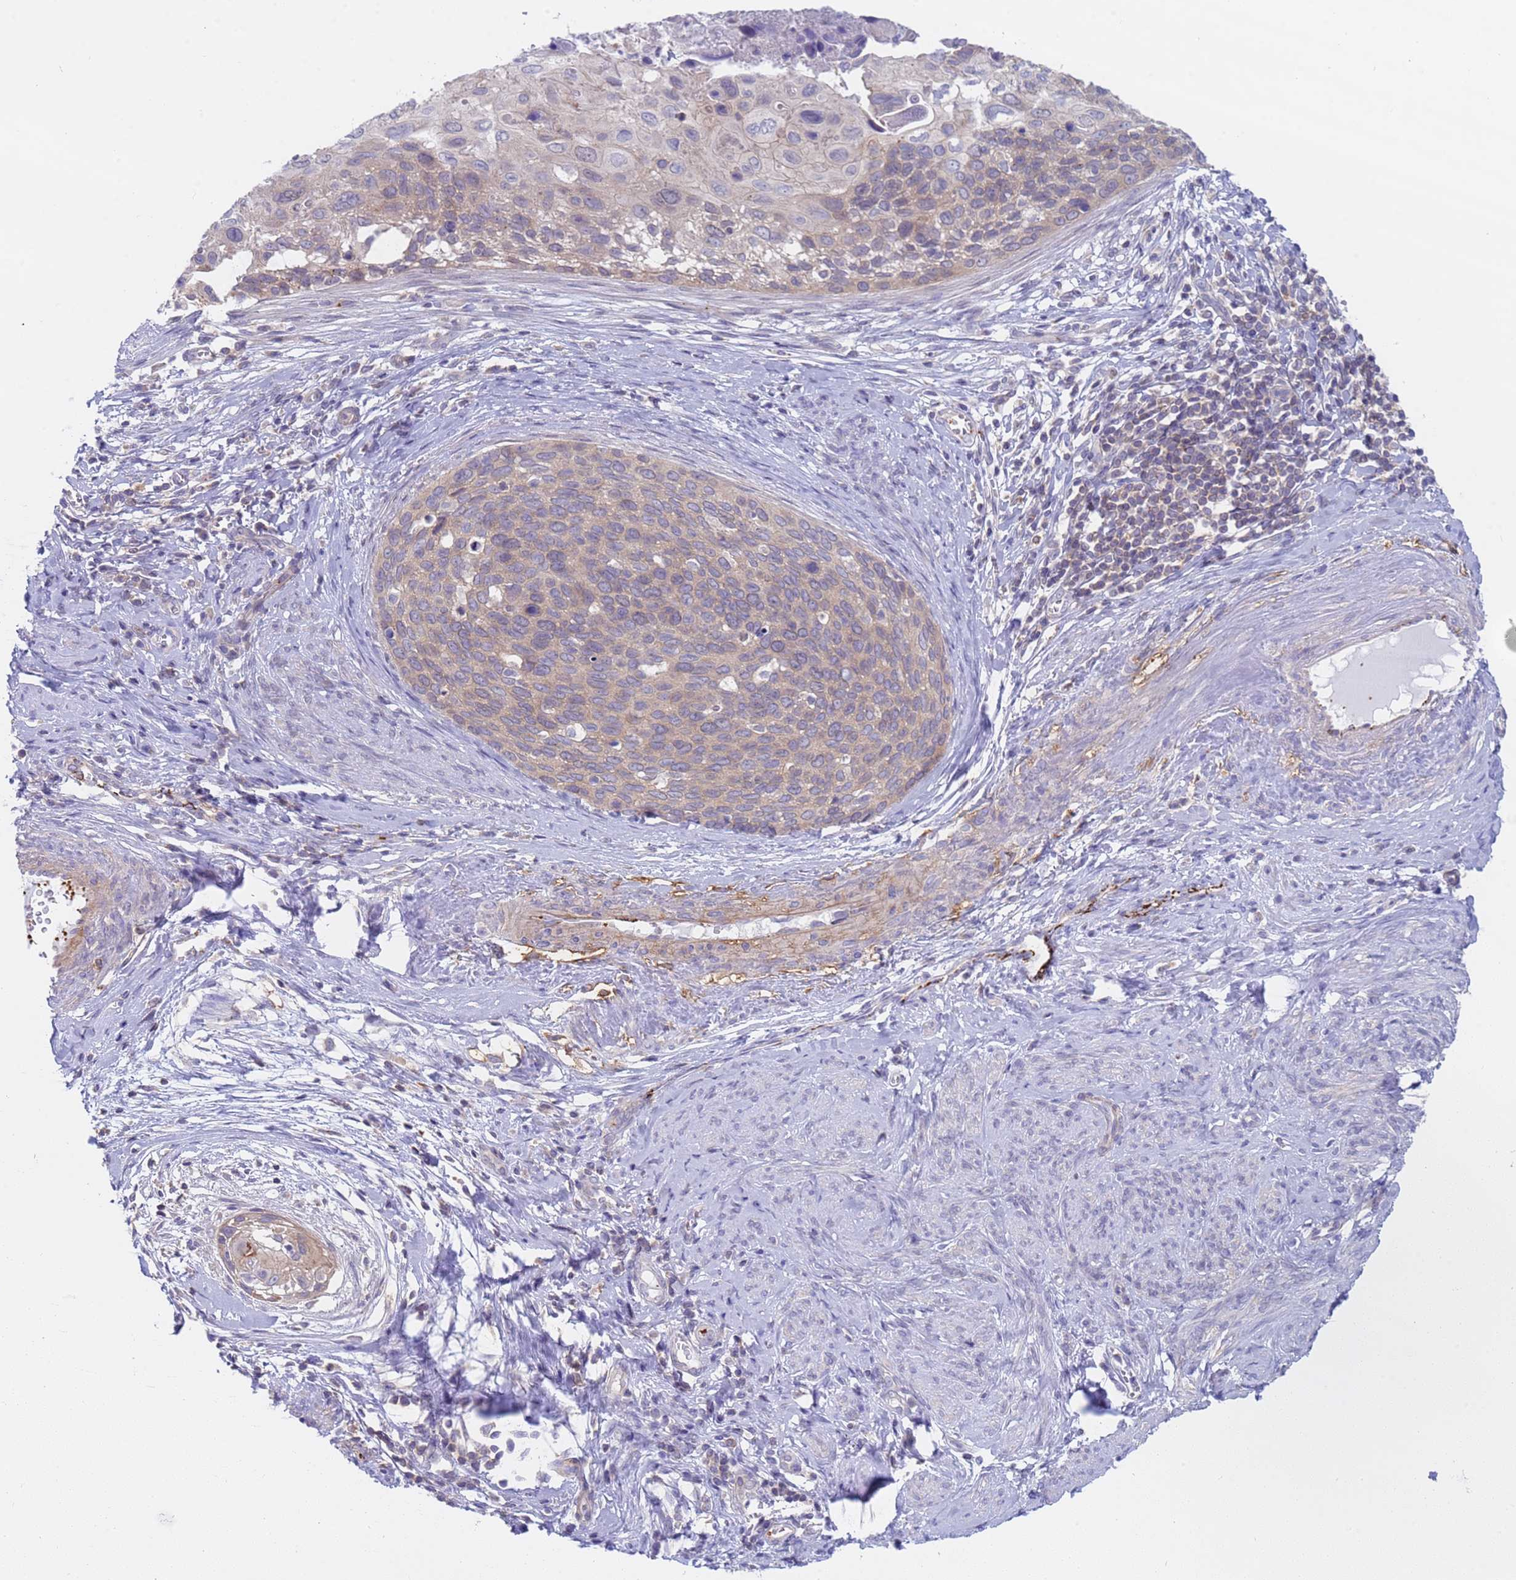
{"staining": {"intensity": "weak", "quantity": ">75%", "location": "cytoplasmic/membranous"}, "tissue": "cervical cancer", "cell_type": "Tumor cells", "image_type": "cancer", "snomed": [{"axis": "morphology", "description": "Squamous cell carcinoma, NOS"}, {"axis": "topography", "description": "Cervix"}], "caption": "There is low levels of weak cytoplasmic/membranous positivity in tumor cells of cervical cancer, as demonstrated by immunohistochemical staining (brown color).", "gene": "CAPN7", "patient": {"sex": "female", "age": 80}}